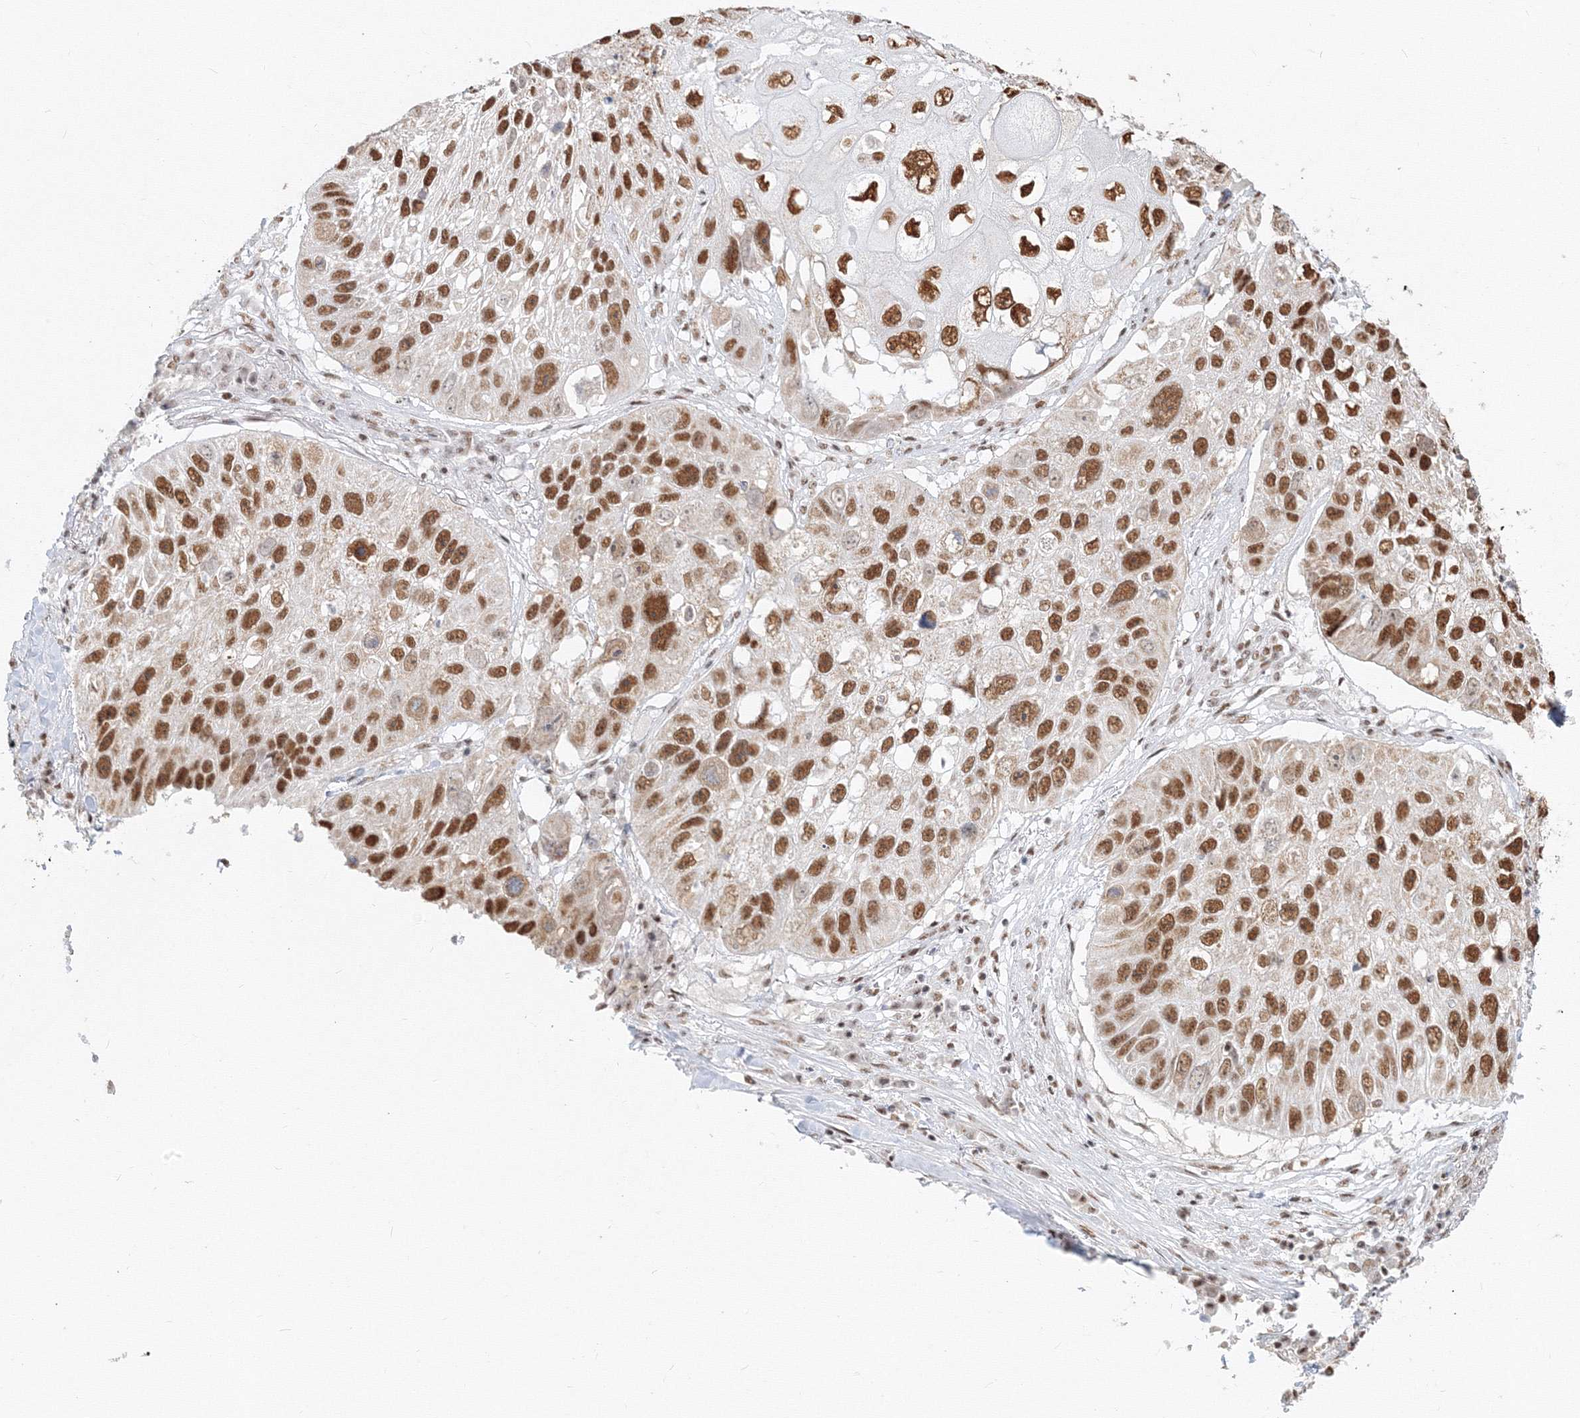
{"staining": {"intensity": "strong", "quantity": ">75%", "location": "nuclear"}, "tissue": "lung cancer", "cell_type": "Tumor cells", "image_type": "cancer", "snomed": [{"axis": "morphology", "description": "Squamous cell carcinoma, NOS"}, {"axis": "topography", "description": "Lung"}], "caption": "Brown immunohistochemical staining in squamous cell carcinoma (lung) demonstrates strong nuclear positivity in about >75% of tumor cells.", "gene": "PPP4R2", "patient": {"sex": "male", "age": 61}}